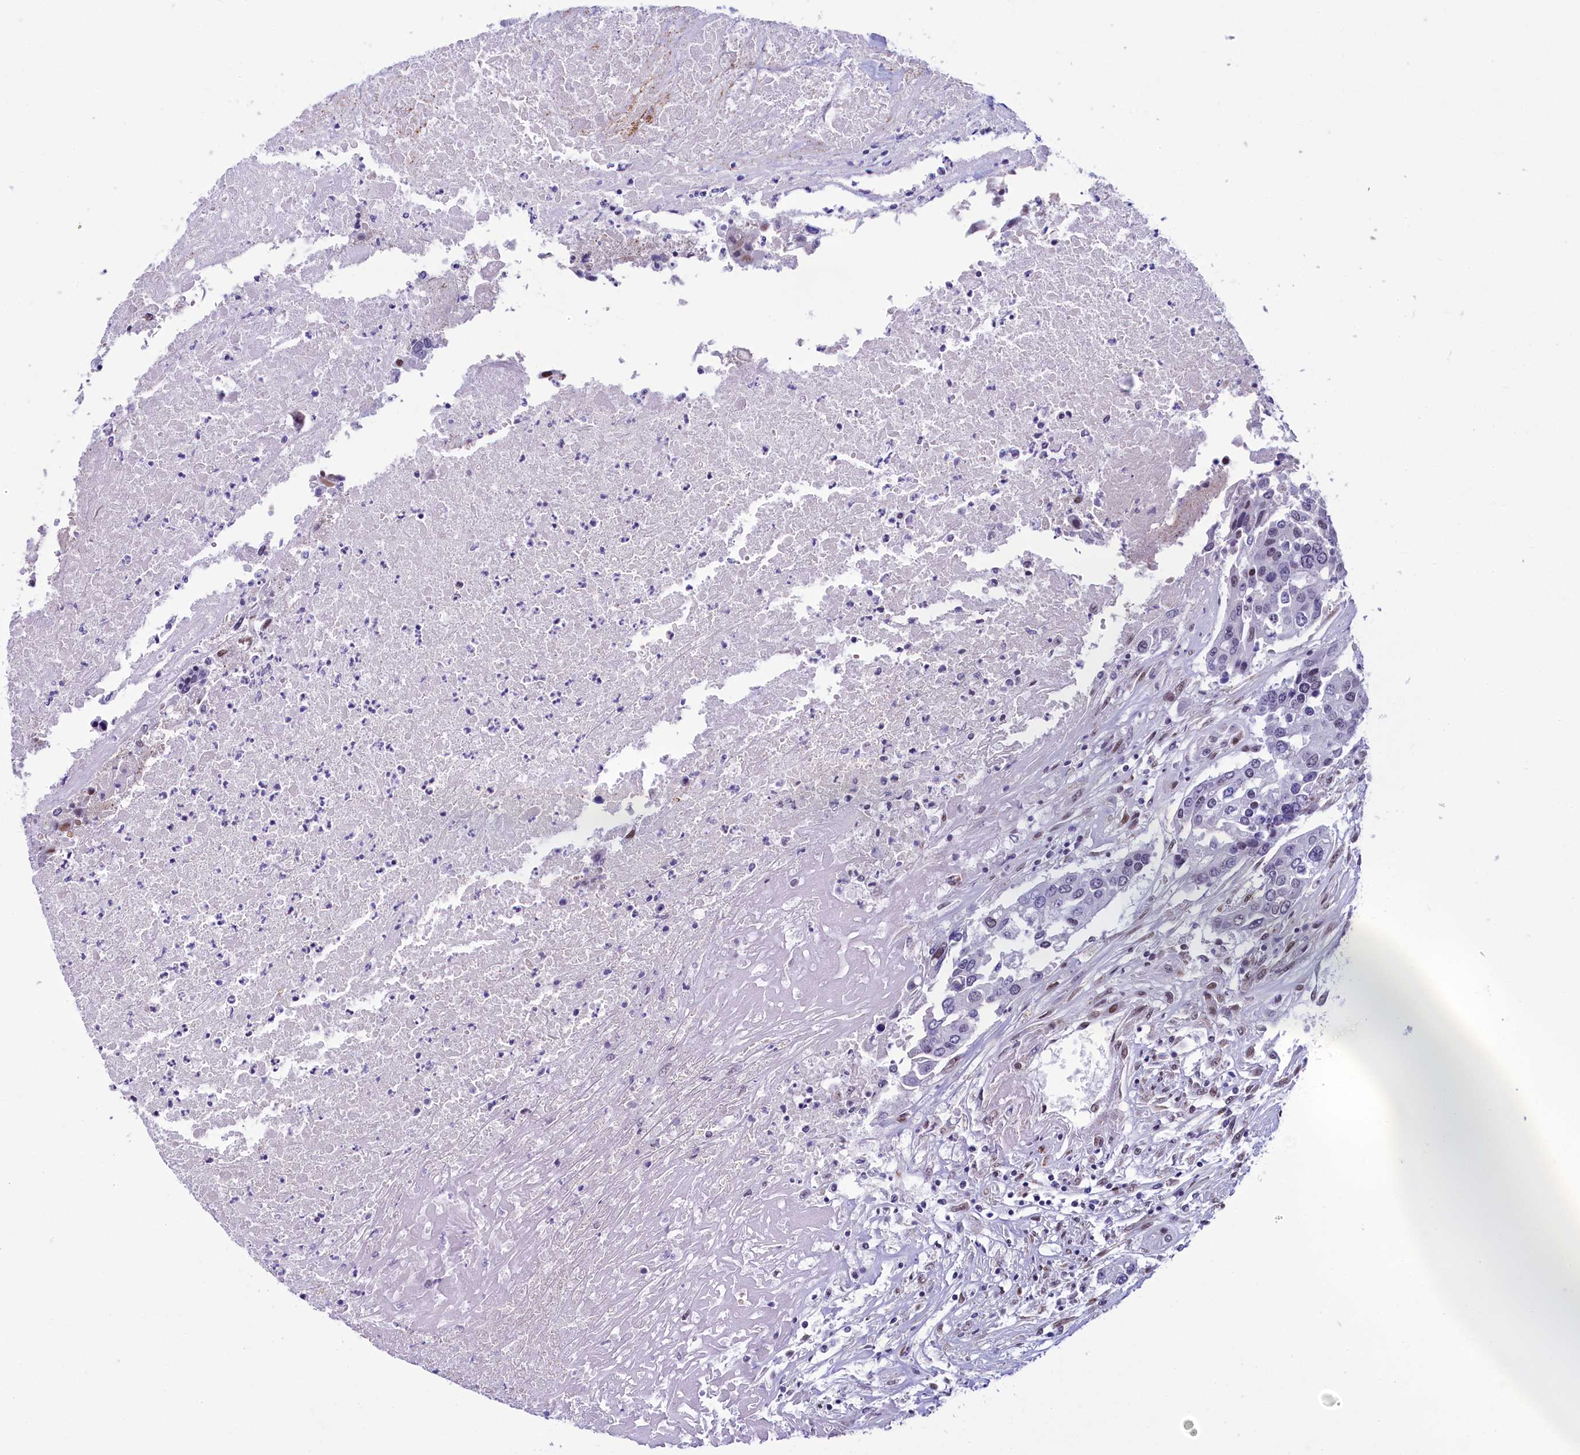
{"staining": {"intensity": "moderate", "quantity": "<25%", "location": "nuclear"}, "tissue": "colorectal cancer", "cell_type": "Tumor cells", "image_type": "cancer", "snomed": [{"axis": "morphology", "description": "Adenocarcinoma, NOS"}, {"axis": "topography", "description": "Colon"}], "caption": "IHC of colorectal cancer (adenocarcinoma) demonstrates low levels of moderate nuclear expression in about <25% of tumor cells.", "gene": "SUGP2", "patient": {"sex": "male", "age": 77}}